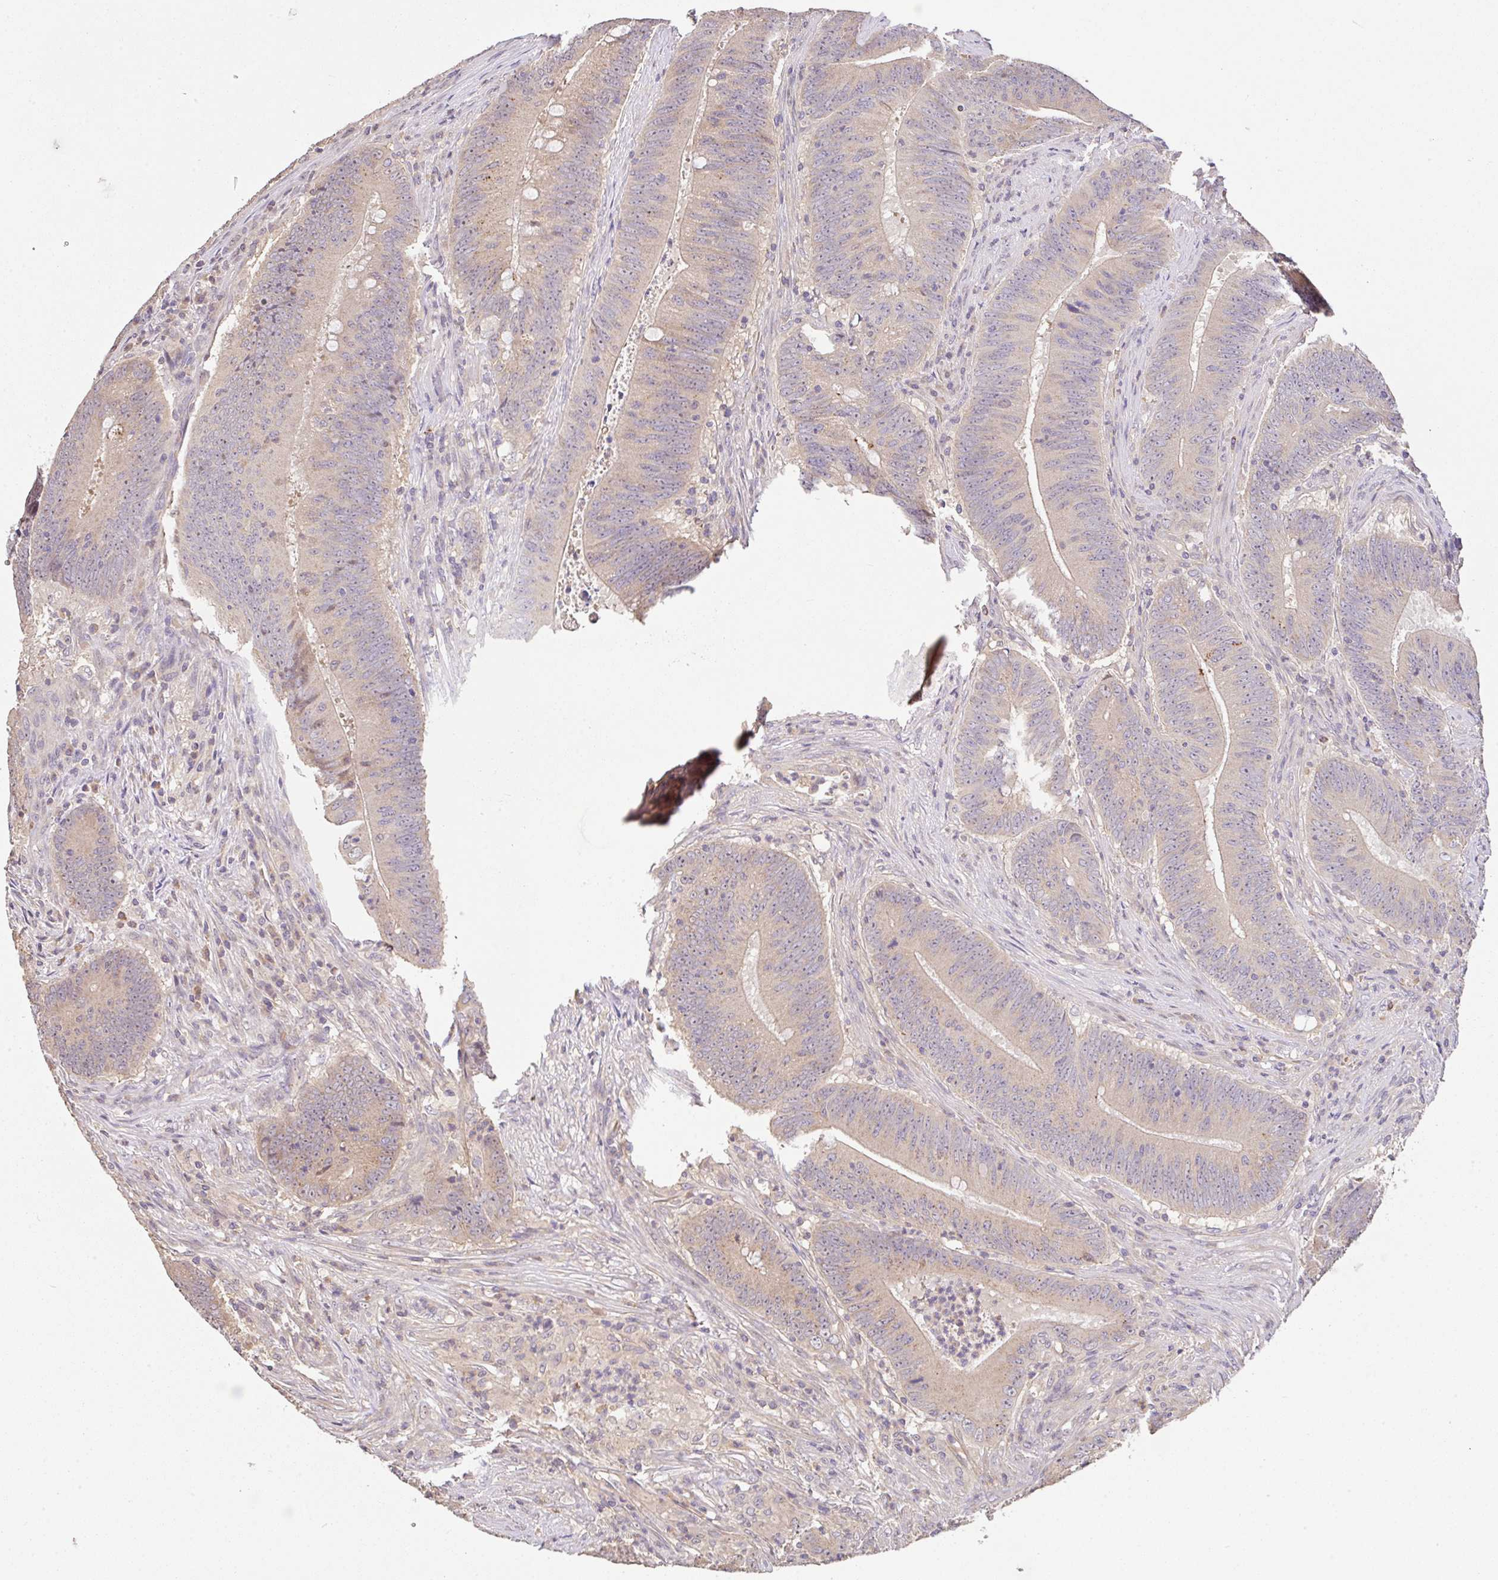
{"staining": {"intensity": "weak", "quantity": "<25%", "location": "cytoplasmic/membranous"}, "tissue": "colorectal cancer", "cell_type": "Tumor cells", "image_type": "cancer", "snomed": [{"axis": "morphology", "description": "Adenocarcinoma, NOS"}, {"axis": "topography", "description": "Colon"}], "caption": "Histopathology image shows no protein positivity in tumor cells of adenocarcinoma (colorectal) tissue.", "gene": "C1QTNF9B", "patient": {"sex": "female", "age": 87}}